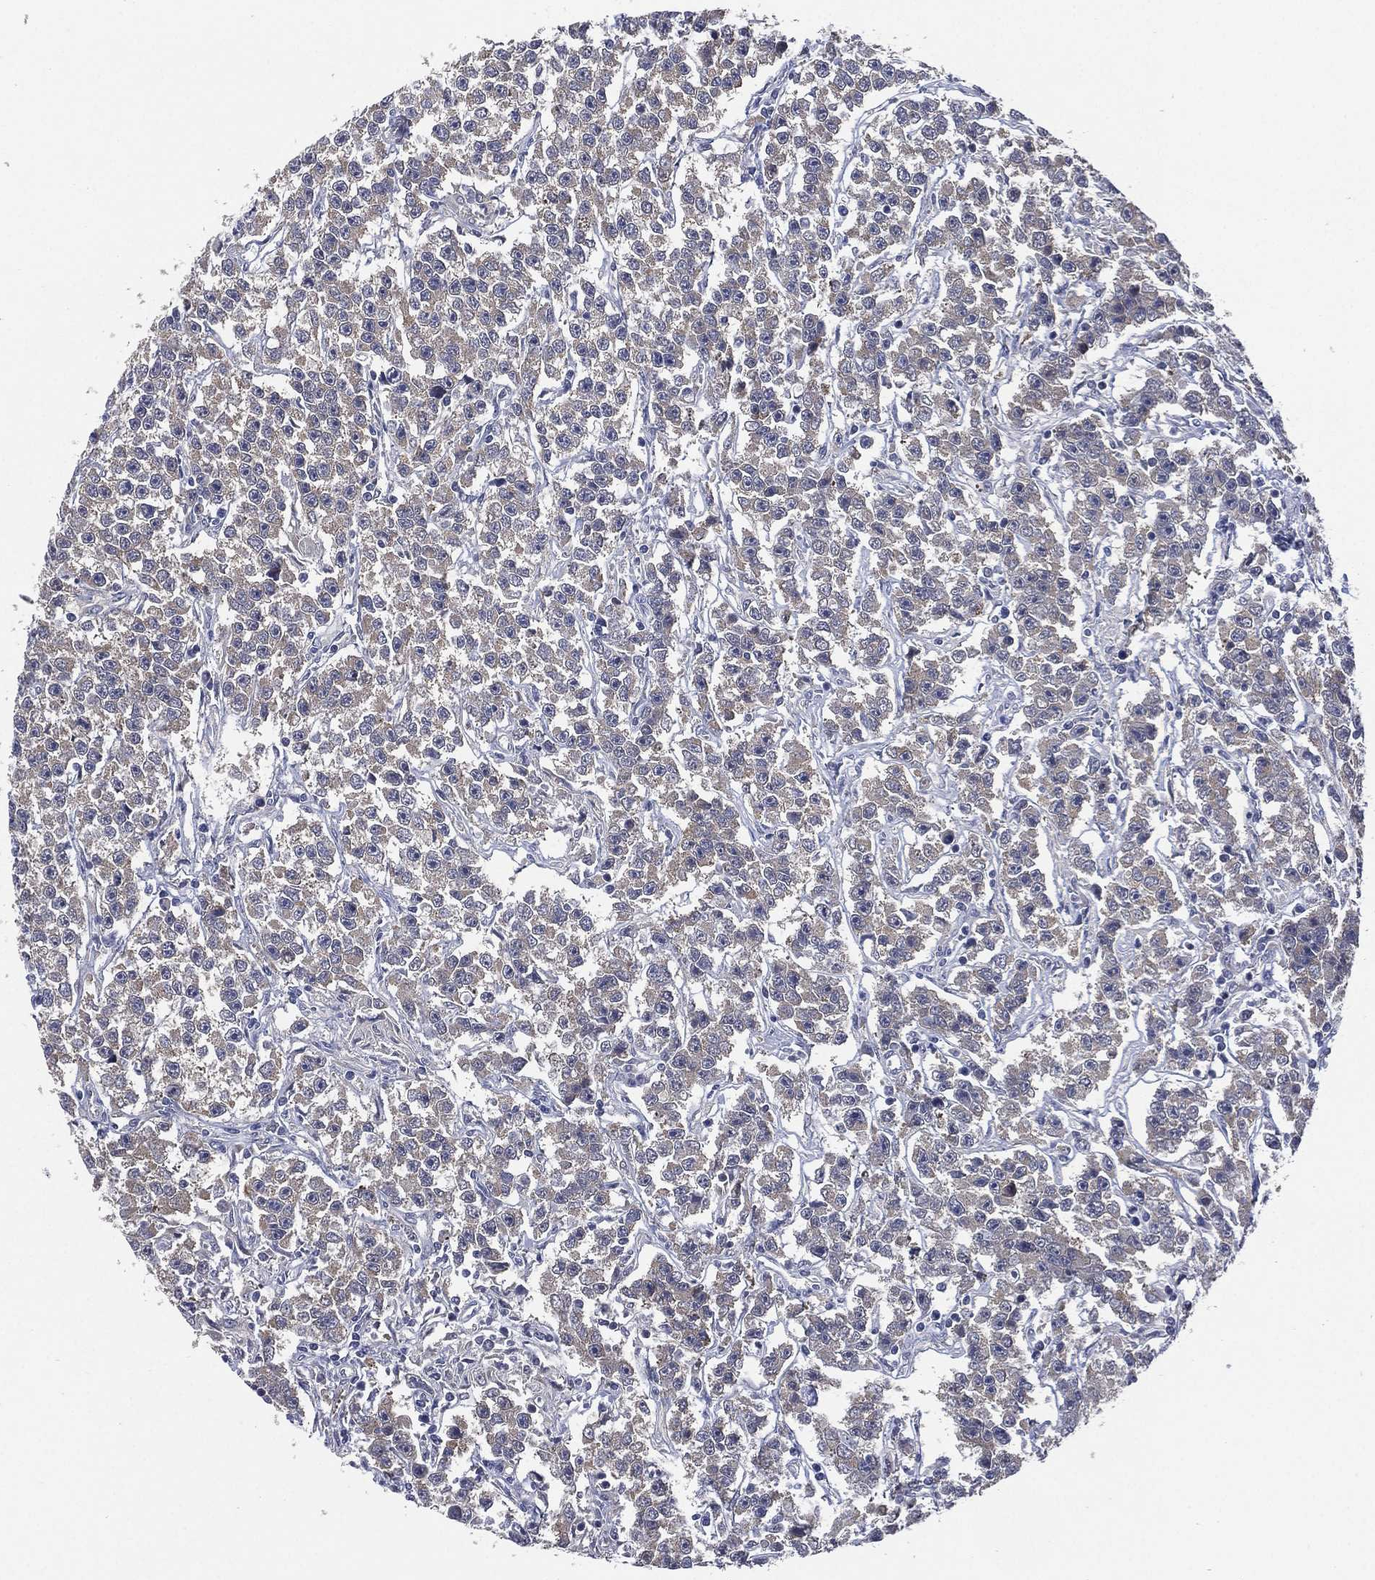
{"staining": {"intensity": "negative", "quantity": "none", "location": "none"}, "tissue": "testis cancer", "cell_type": "Tumor cells", "image_type": "cancer", "snomed": [{"axis": "morphology", "description": "Seminoma, NOS"}, {"axis": "topography", "description": "Testis"}], "caption": "Immunohistochemistry of human testis cancer exhibits no positivity in tumor cells. (Stains: DAB IHC with hematoxylin counter stain, Microscopy: brightfield microscopy at high magnification).", "gene": "SELENOO", "patient": {"sex": "male", "age": 59}}